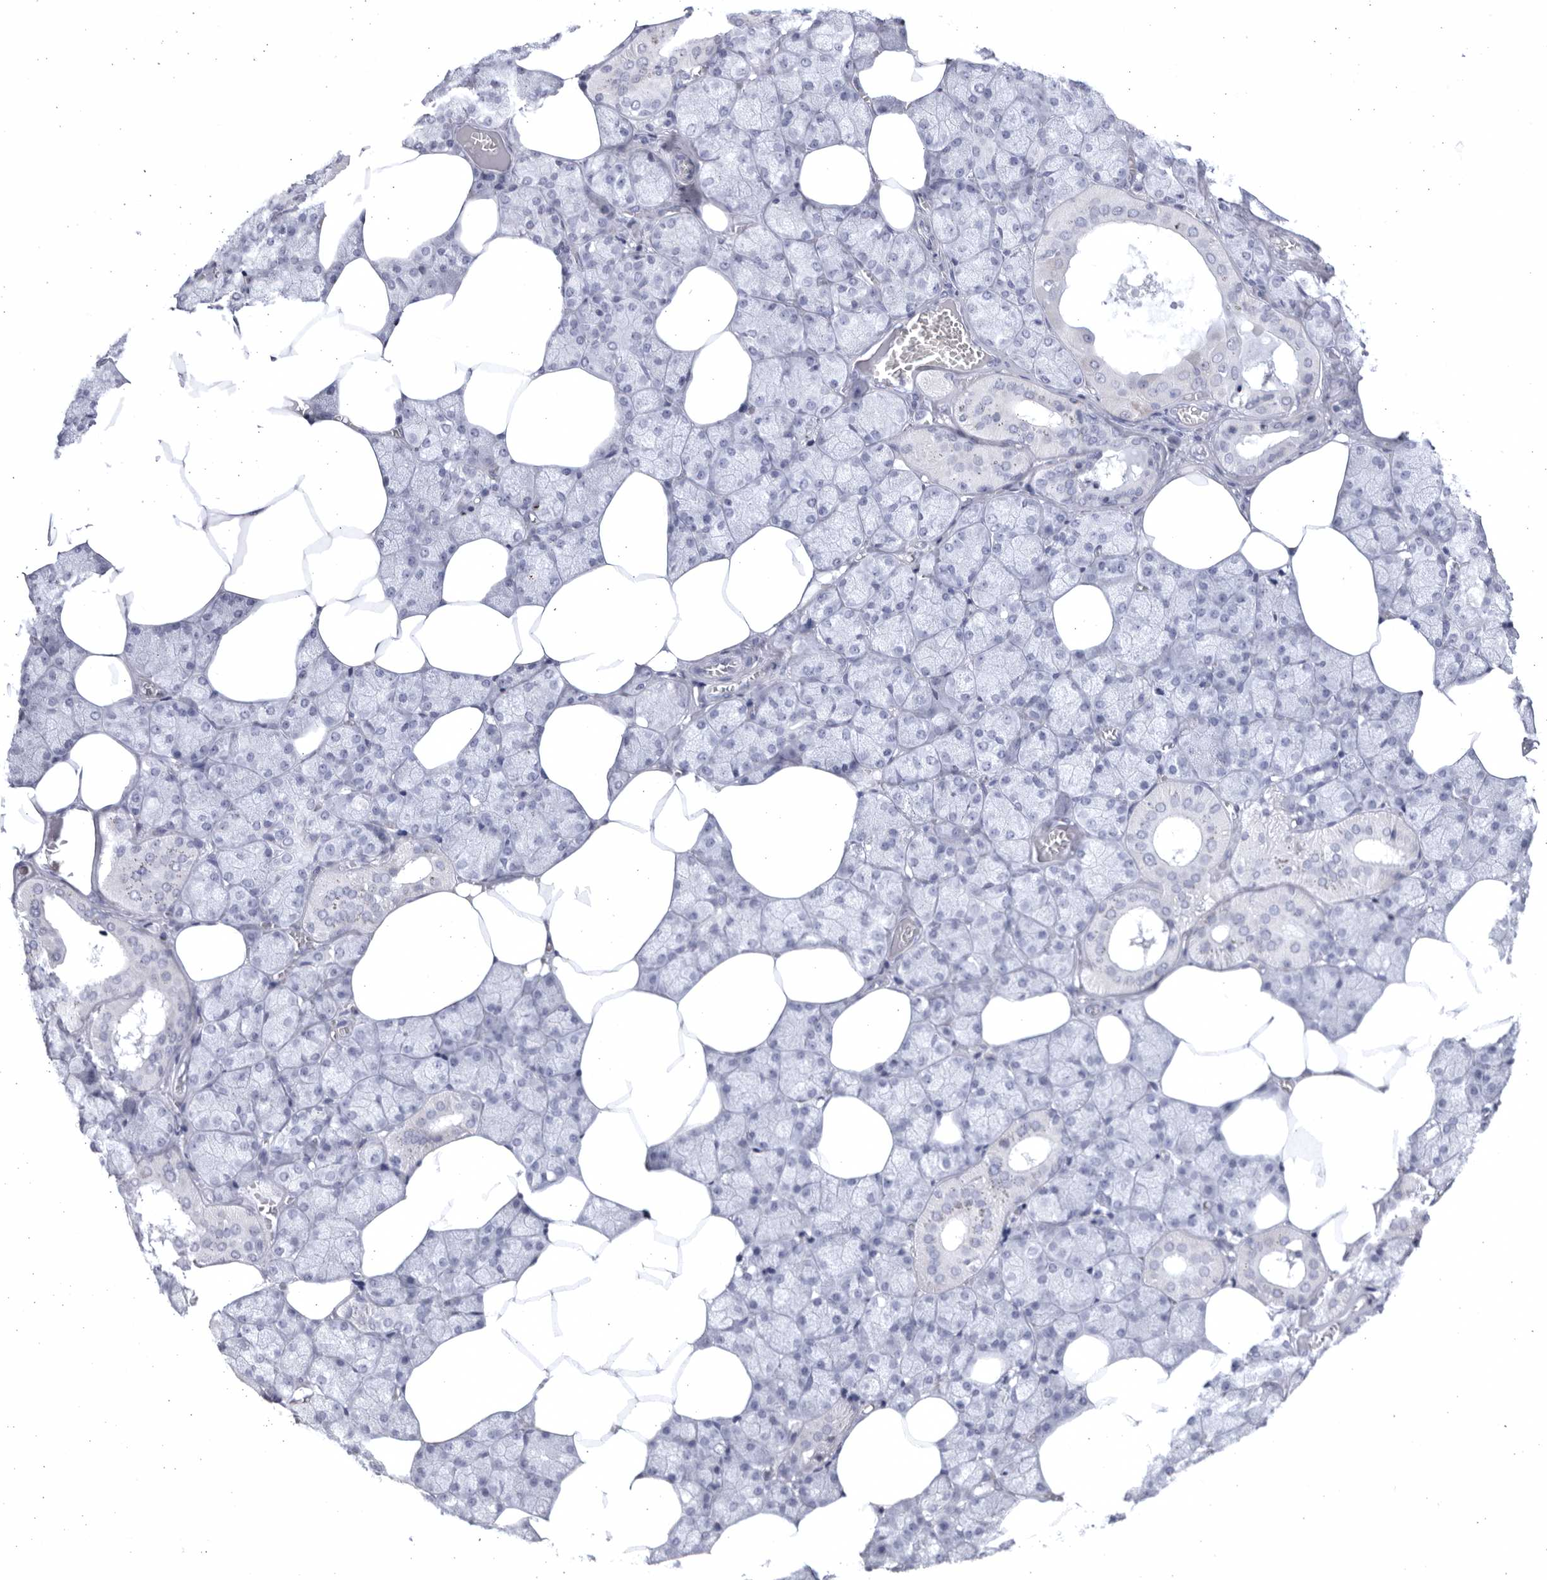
{"staining": {"intensity": "negative", "quantity": "none", "location": "none"}, "tissue": "salivary gland", "cell_type": "Glandular cells", "image_type": "normal", "snomed": [{"axis": "morphology", "description": "Normal tissue, NOS"}, {"axis": "topography", "description": "Salivary gland"}], "caption": "A high-resolution image shows immunohistochemistry staining of benign salivary gland, which shows no significant expression in glandular cells.", "gene": "CCDC181", "patient": {"sex": "male", "age": 62}}